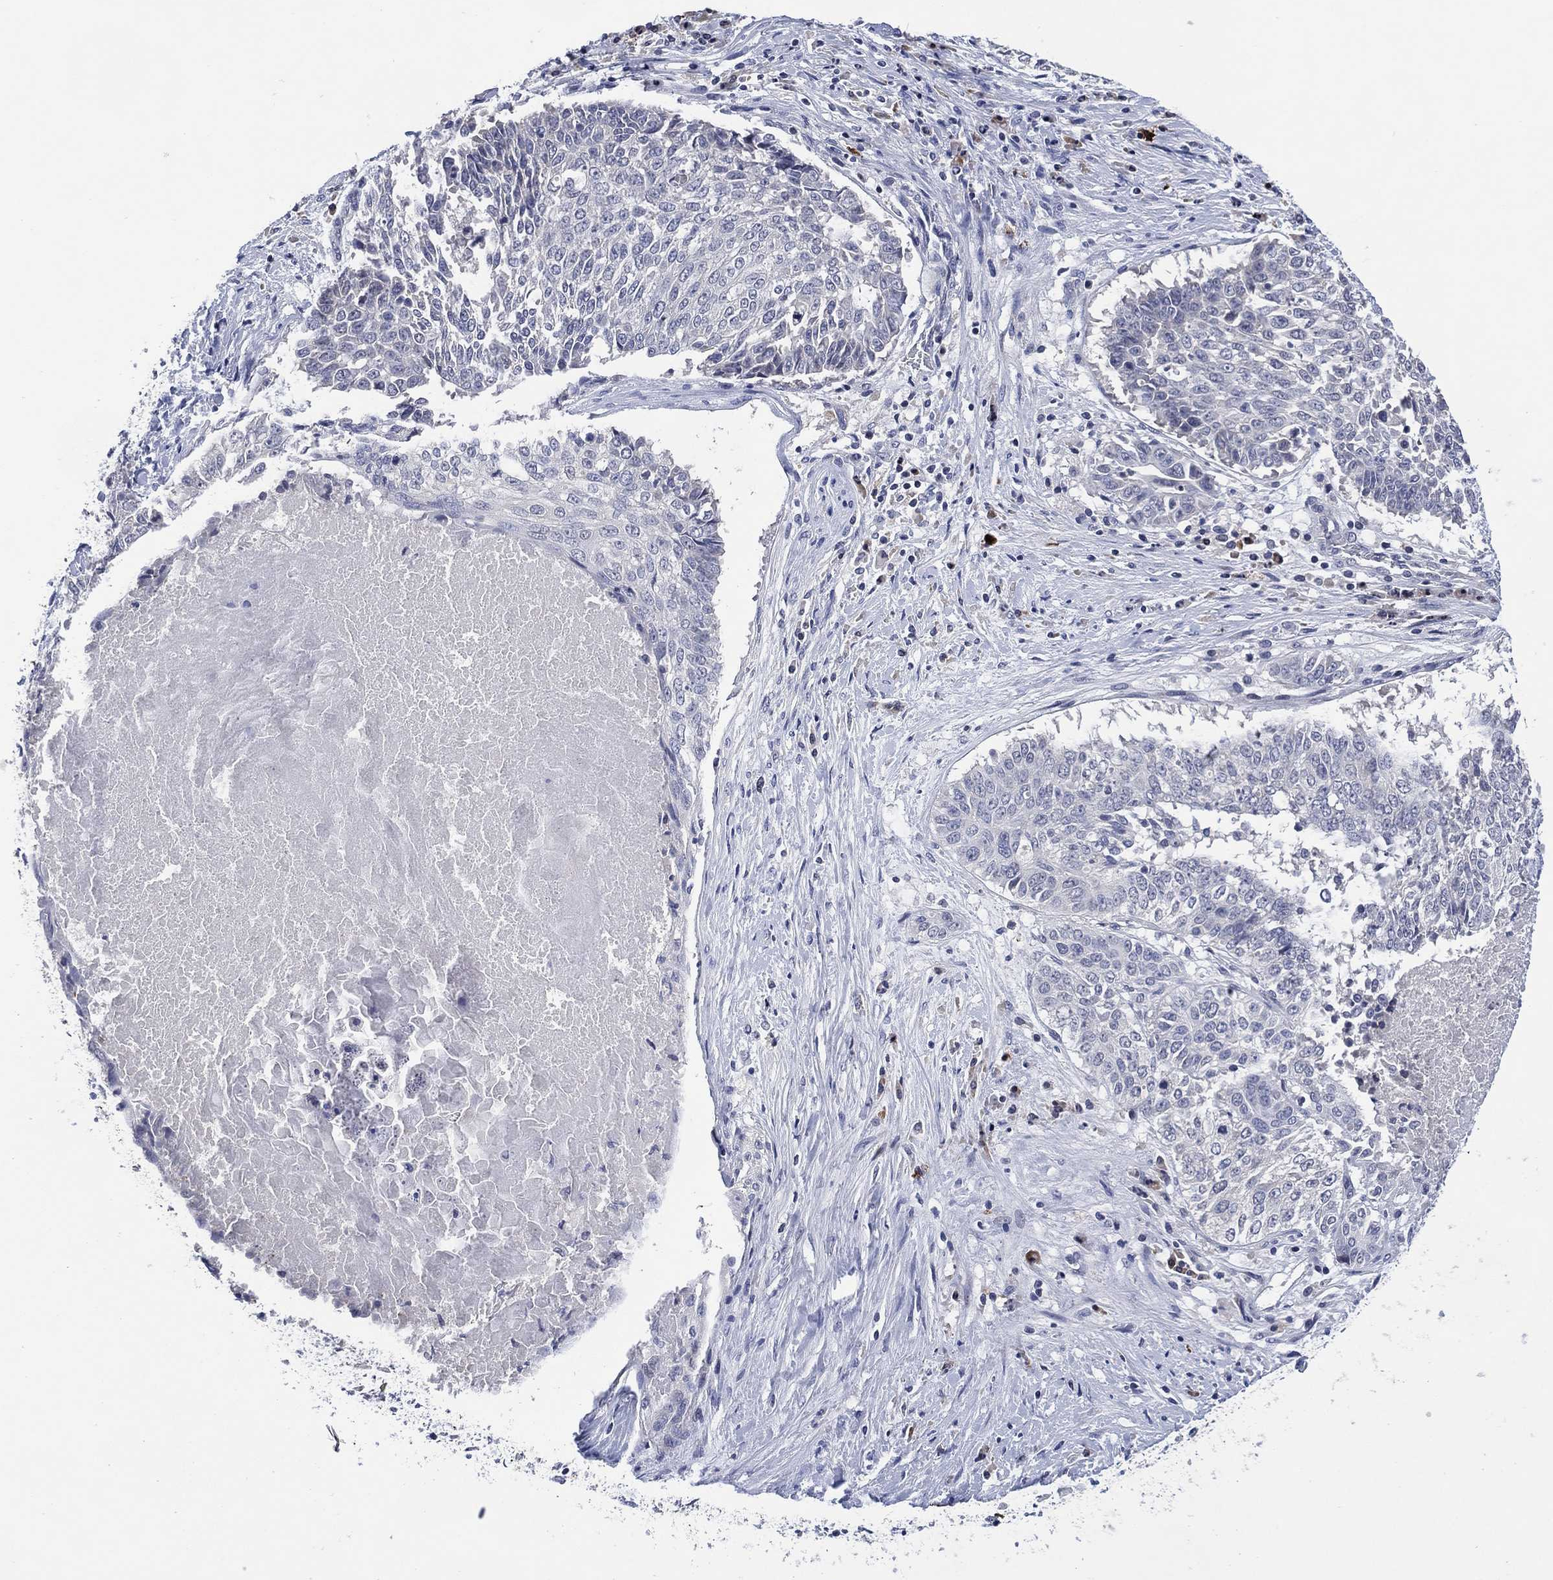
{"staining": {"intensity": "negative", "quantity": "none", "location": "none"}, "tissue": "lung cancer", "cell_type": "Tumor cells", "image_type": "cancer", "snomed": [{"axis": "morphology", "description": "Squamous cell carcinoma, NOS"}, {"axis": "topography", "description": "Lung"}], "caption": "Immunohistochemistry (IHC) histopathology image of neoplastic tissue: human lung squamous cell carcinoma stained with DAB (3,3'-diaminobenzidine) demonstrates no significant protein staining in tumor cells.", "gene": "USP26", "patient": {"sex": "male", "age": 64}}